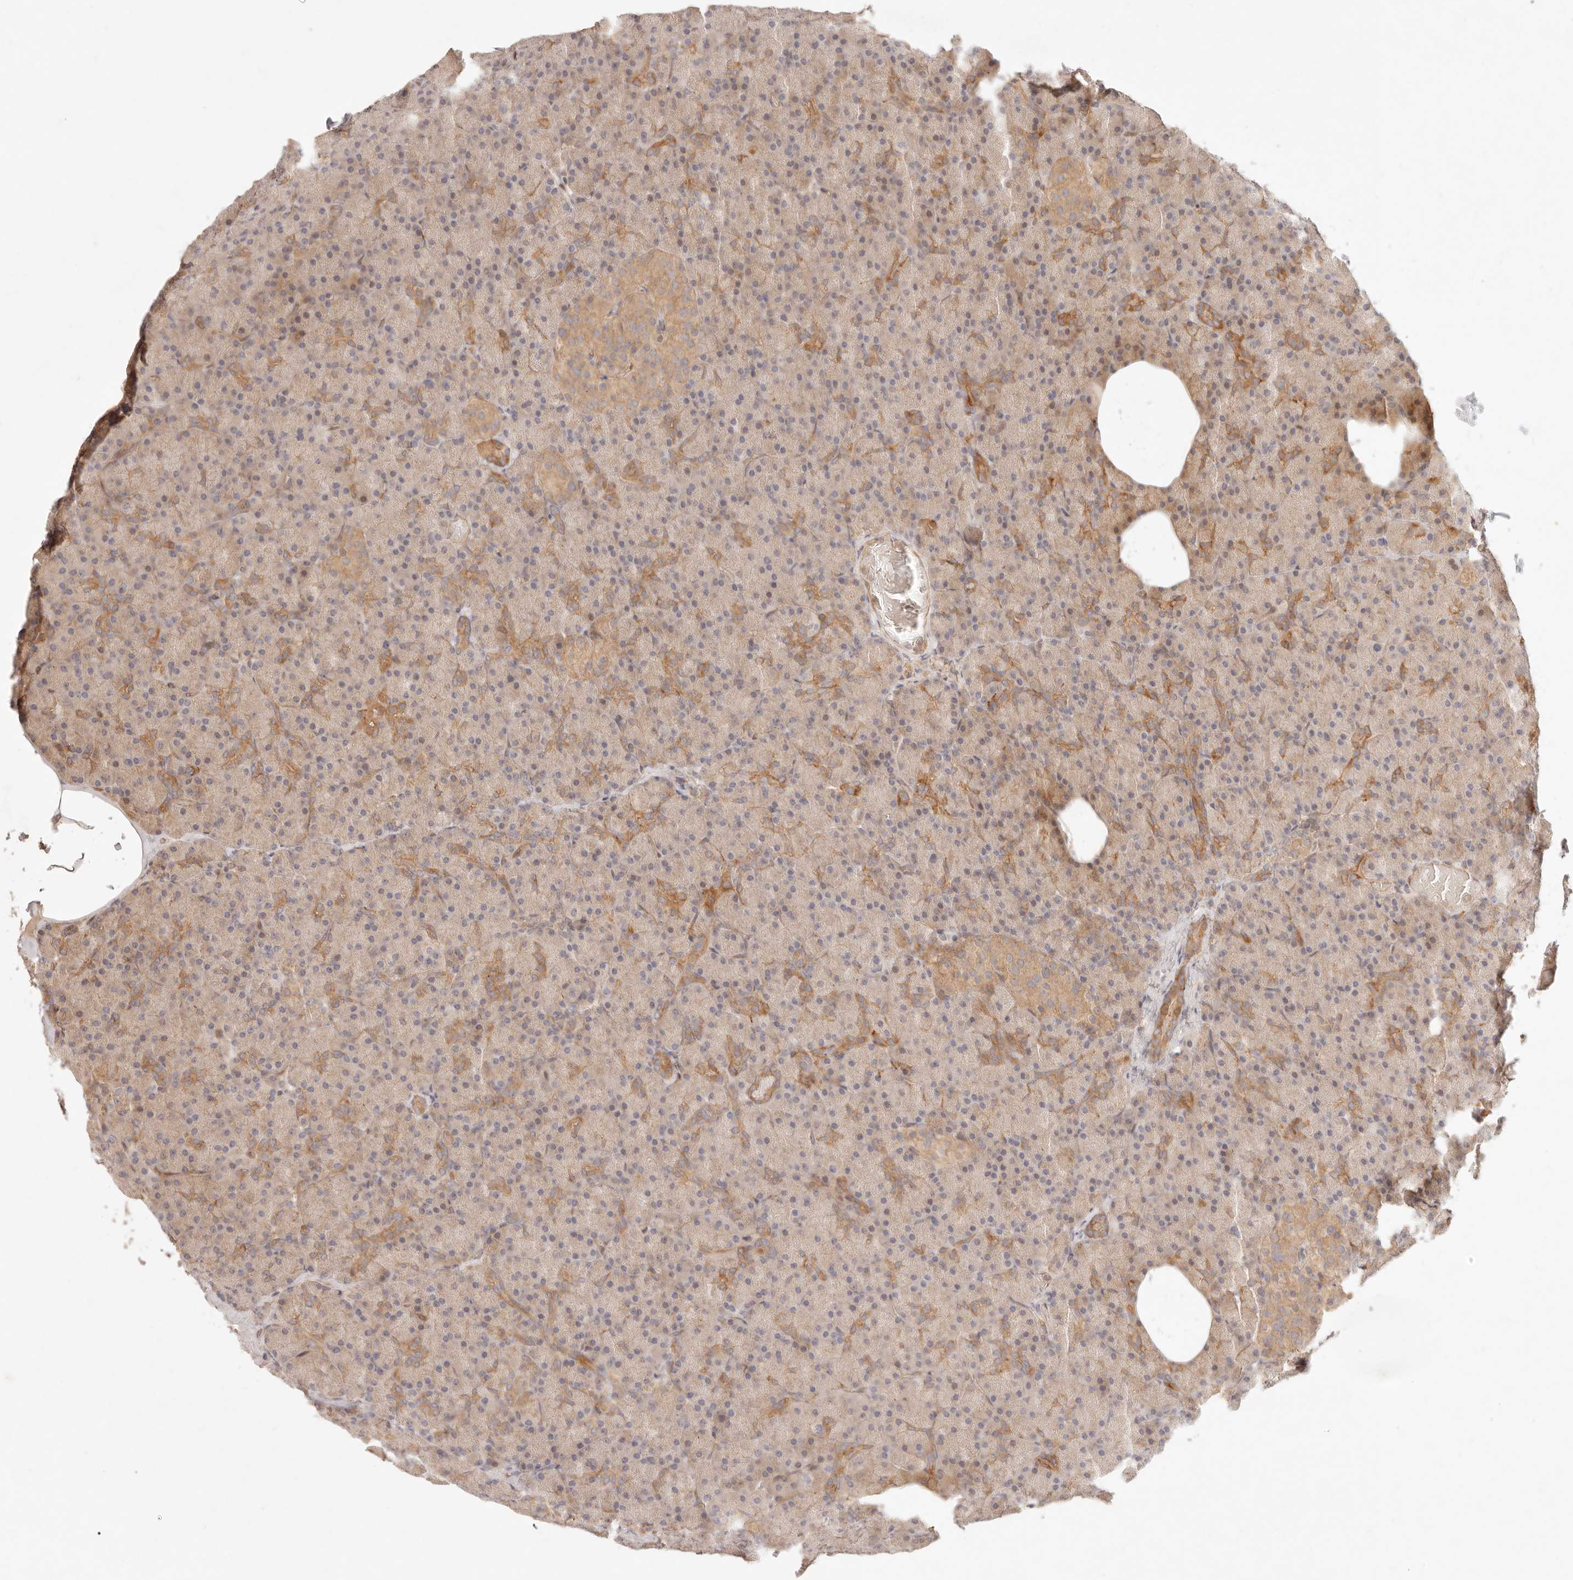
{"staining": {"intensity": "moderate", "quantity": "25%-75%", "location": "cytoplasmic/membranous"}, "tissue": "pancreas", "cell_type": "Exocrine glandular cells", "image_type": "normal", "snomed": [{"axis": "morphology", "description": "Normal tissue, NOS"}, {"axis": "topography", "description": "Pancreas"}], "caption": "This is a micrograph of IHC staining of benign pancreas, which shows moderate positivity in the cytoplasmic/membranous of exocrine glandular cells.", "gene": "PPP1R3B", "patient": {"sex": "female", "age": 43}}